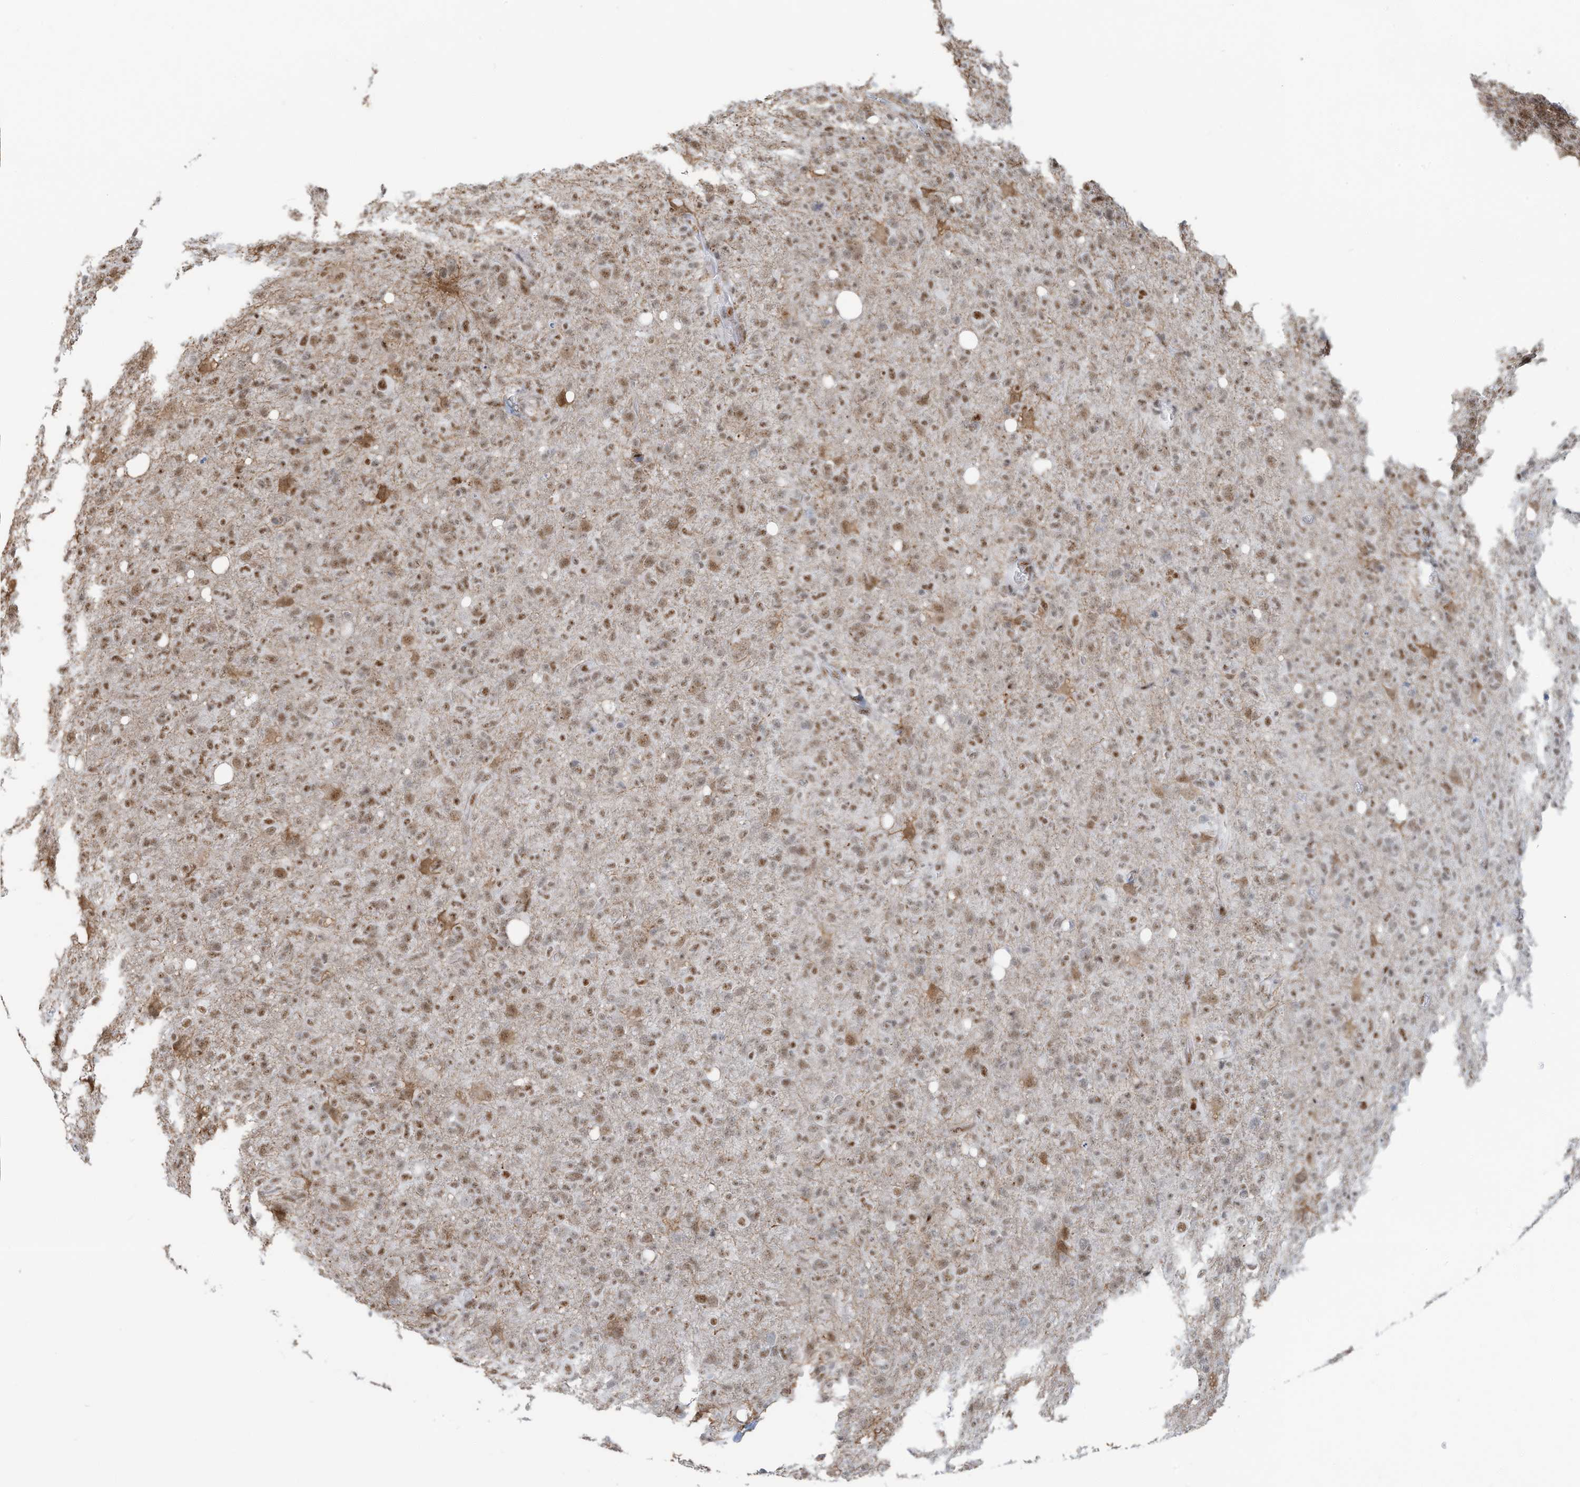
{"staining": {"intensity": "moderate", "quantity": "25%-75%", "location": "nuclear"}, "tissue": "glioma", "cell_type": "Tumor cells", "image_type": "cancer", "snomed": [{"axis": "morphology", "description": "Glioma, malignant, High grade"}, {"axis": "topography", "description": "Brain"}], "caption": "This is a micrograph of IHC staining of glioma, which shows moderate staining in the nuclear of tumor cells.", "gene": "SARNP", "patient": {"sex": "female", "age": 57}}